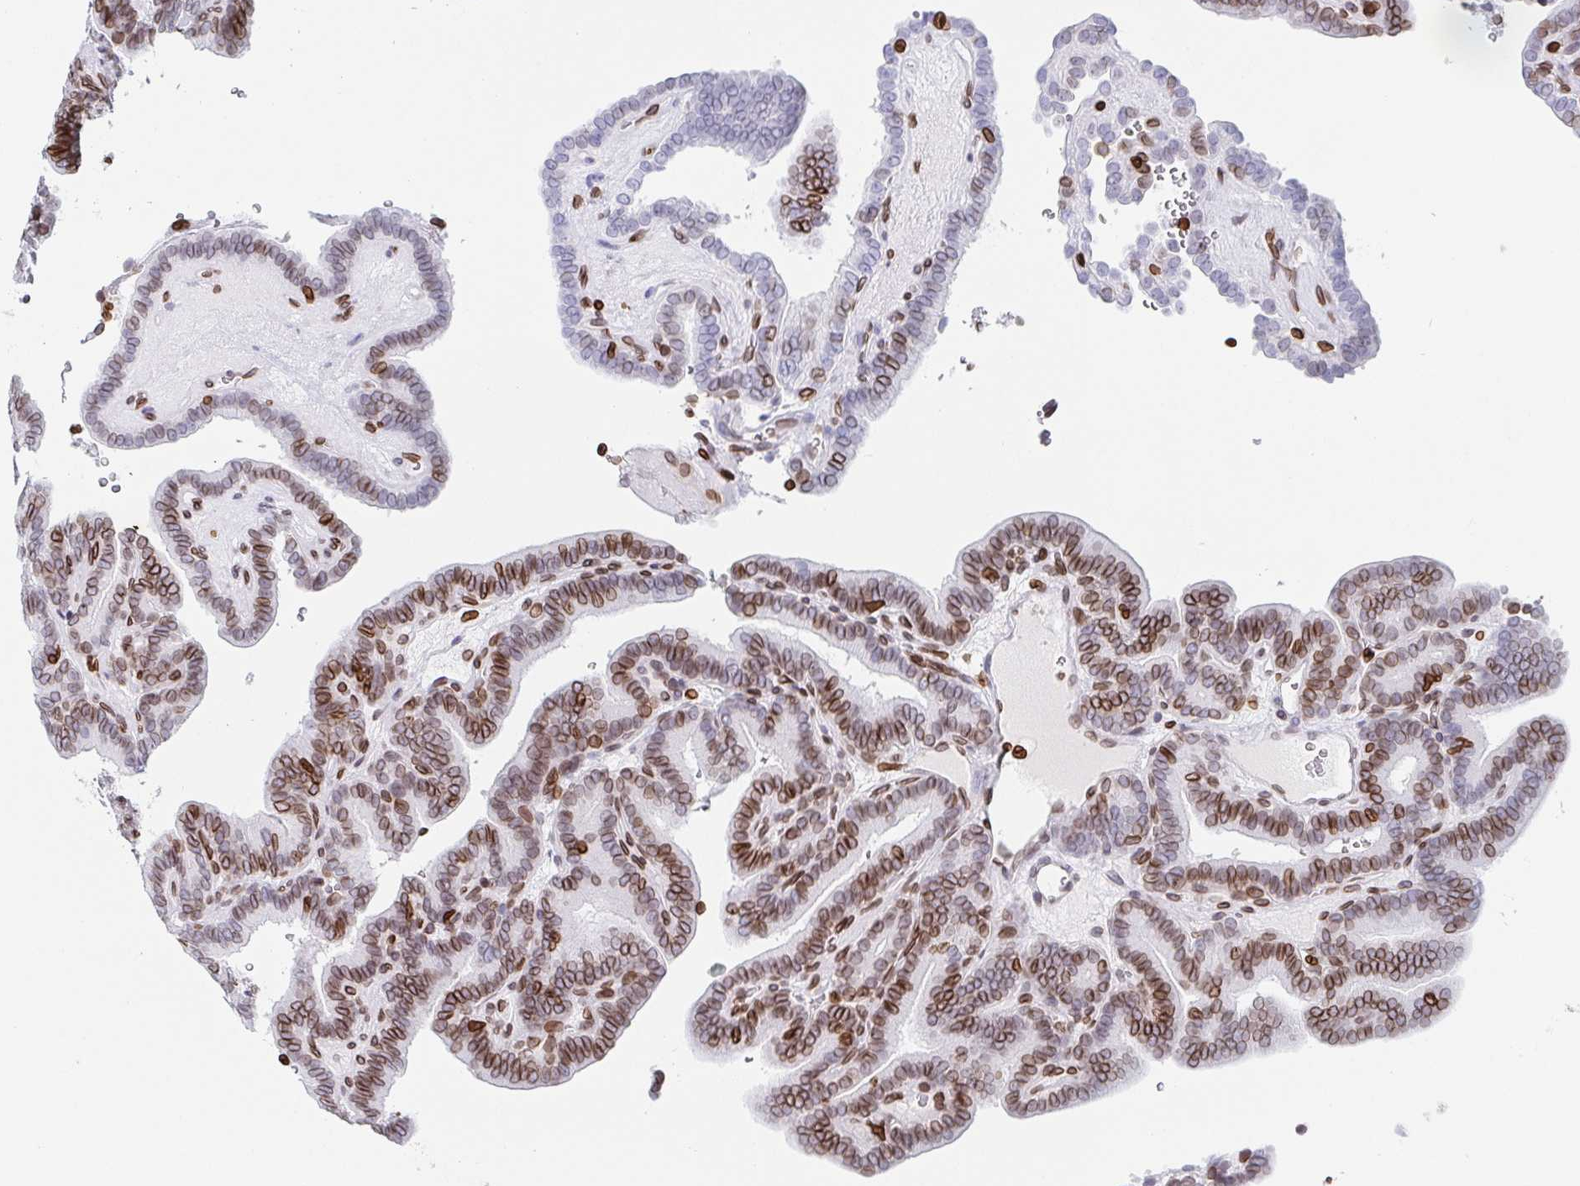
{"staining": {"intensity": "strong", "quantity": "25%-75%", "location": "cytoplasmic/membranous,nuclear"}, "tissue": "thyroid cancer", "cell_type": "Tumor cells", "image_type": "cancer", "snomed": [{"axis": "morphology", "description": "Papillary adenocarcinoma, NOS"}, {"axis": "topography", "description": "Thyroid gland"}], "caption": "Thyroid papillary adenocarcinoma tissue shows strong cytoplasmic/membranous and nuclear staining in about 25%-75% of tumor cells (IHC, brightfield microscopy, high magnification).", "gene": "BTBD7", "patient": {"sex": "female", "age": 21}}